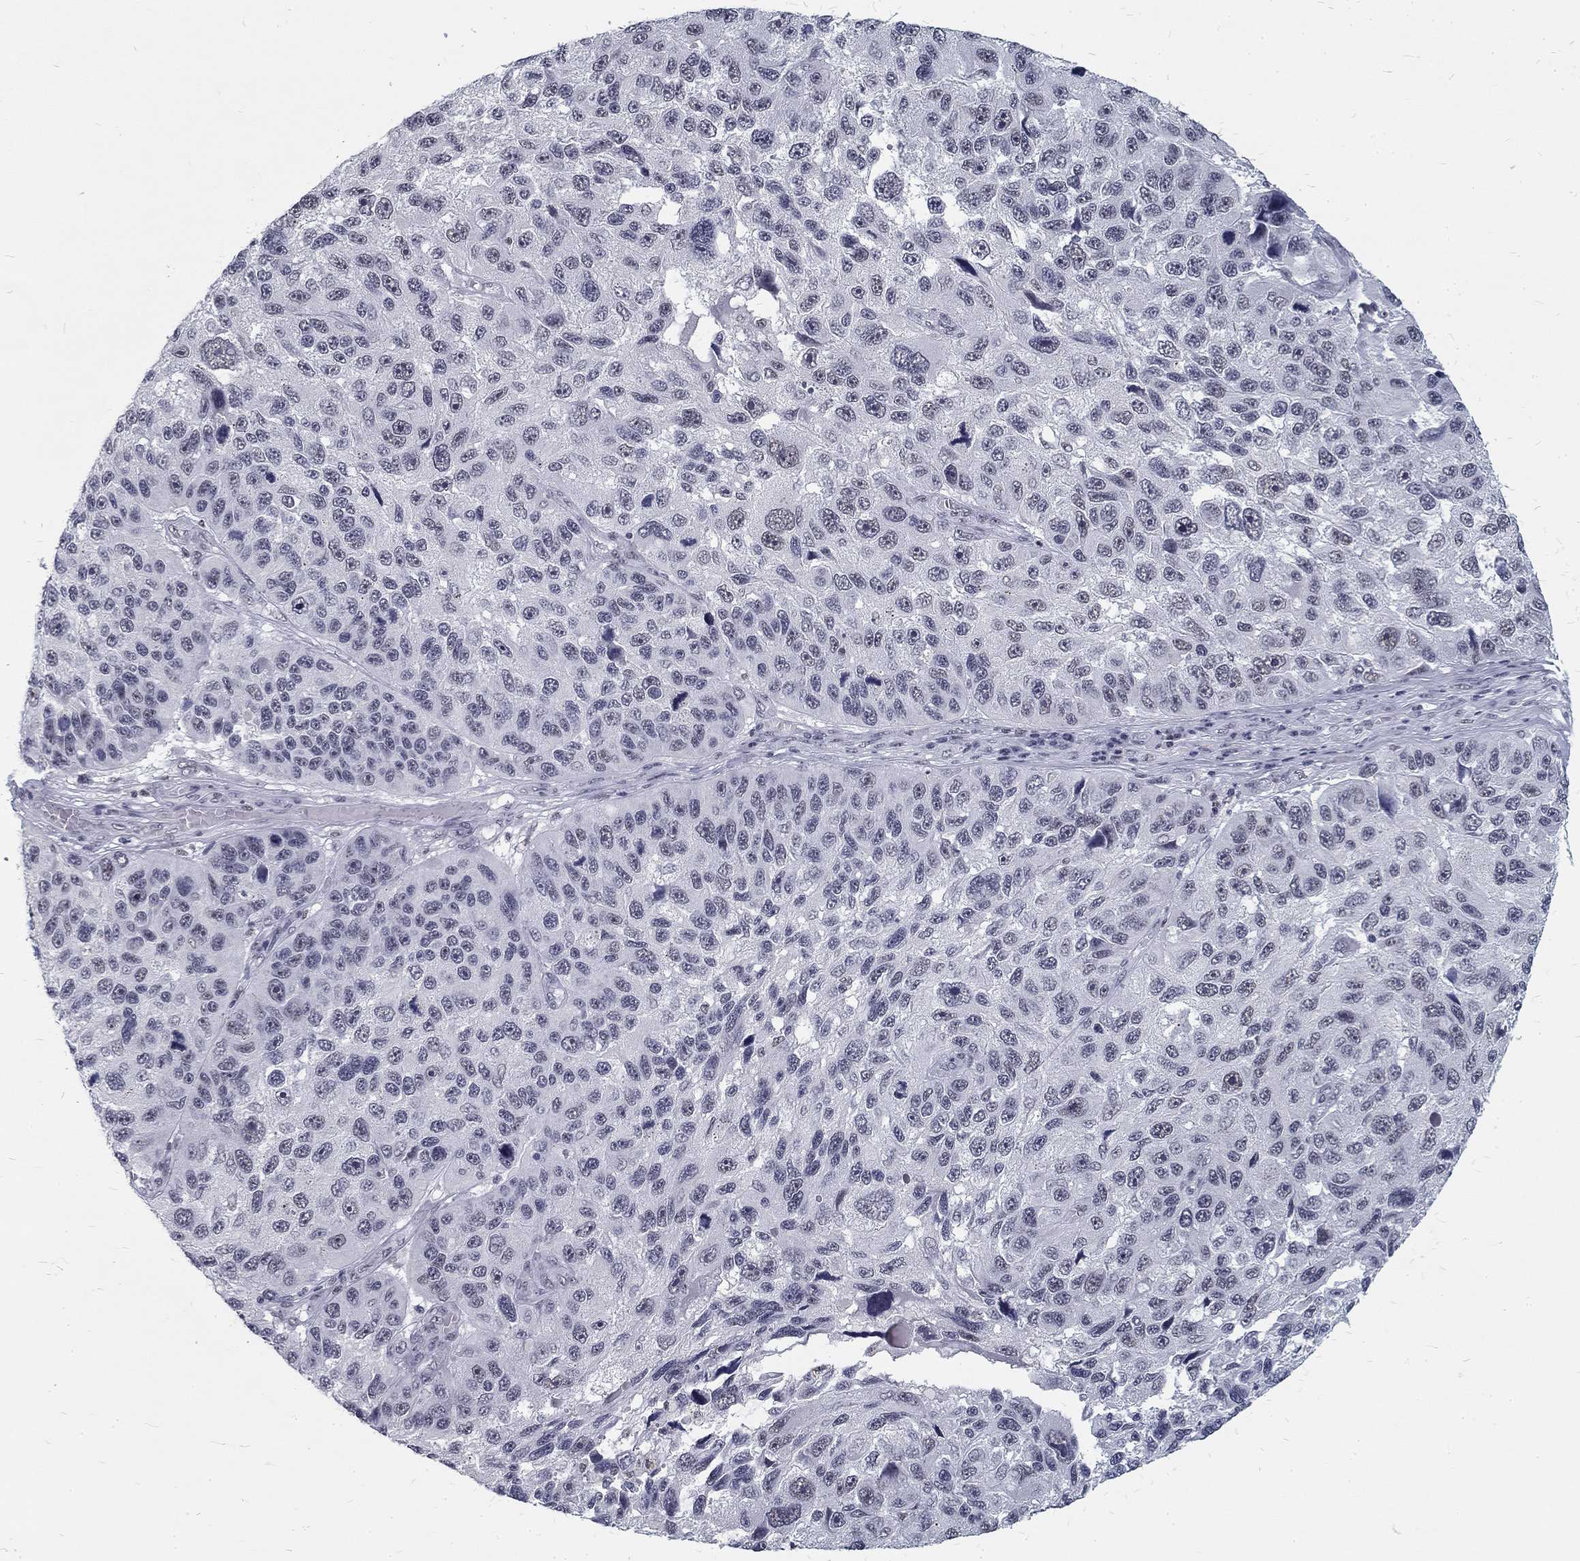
{"staining": {"intensity": "negative", "quantity": "none", "location": "none"}, "tissue": "melanoma", "cell_type": "Tumor cells", "image_type": "cancer", "snomed": [{"axis": "morphology", "description": "Malignant melanoma, NOS"}, {"axis": "topography", "description": "Skin"}], "caption": "Malignant melanoma stained for a protein using immunohistochemistry displays no expression tumor cells.", "gene": "SNORC", "patient": {"sex": "male", "age": 53}}